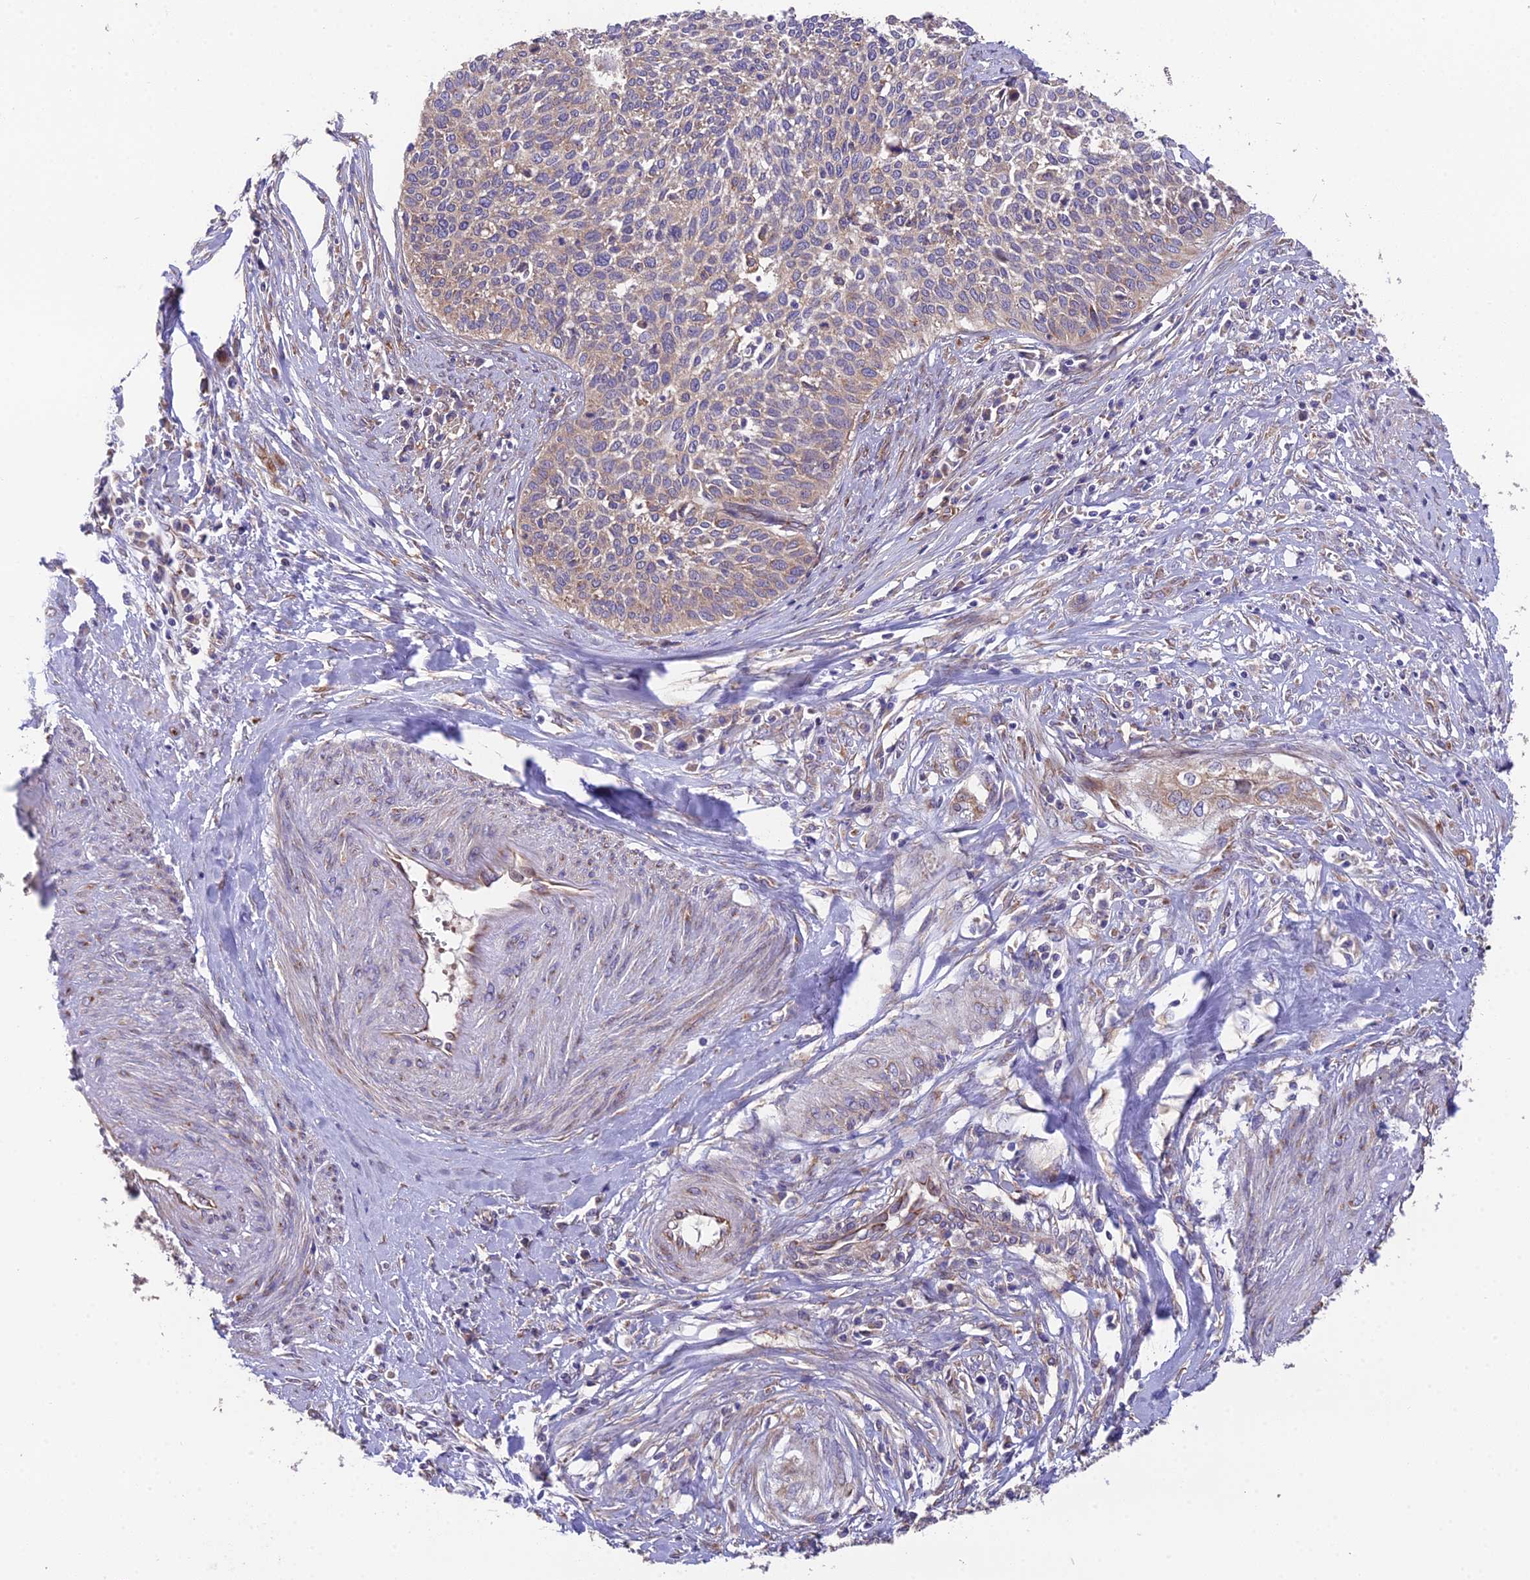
{"staining": {"intensity": "moderate", "quantity": "25%-75%", "location": "cytoplasmic/membranous"}, "tissue": "cervical cancer", "cell_type": "Tumor cells", "image_type": "cancer", "snomed": [{"axis": "morphology", "description": "Squamous cell carcinoma, NOS"}, {"axis": "topography", "description": "Cervix"}], "caption": "Human cervical cancer (squamous cell carcinoma) stained with a protein marker demonstrates moderate staining in tumor cells.", "gene": "BLOC1S4", "patient": {"sex": "female", "age": 34}}